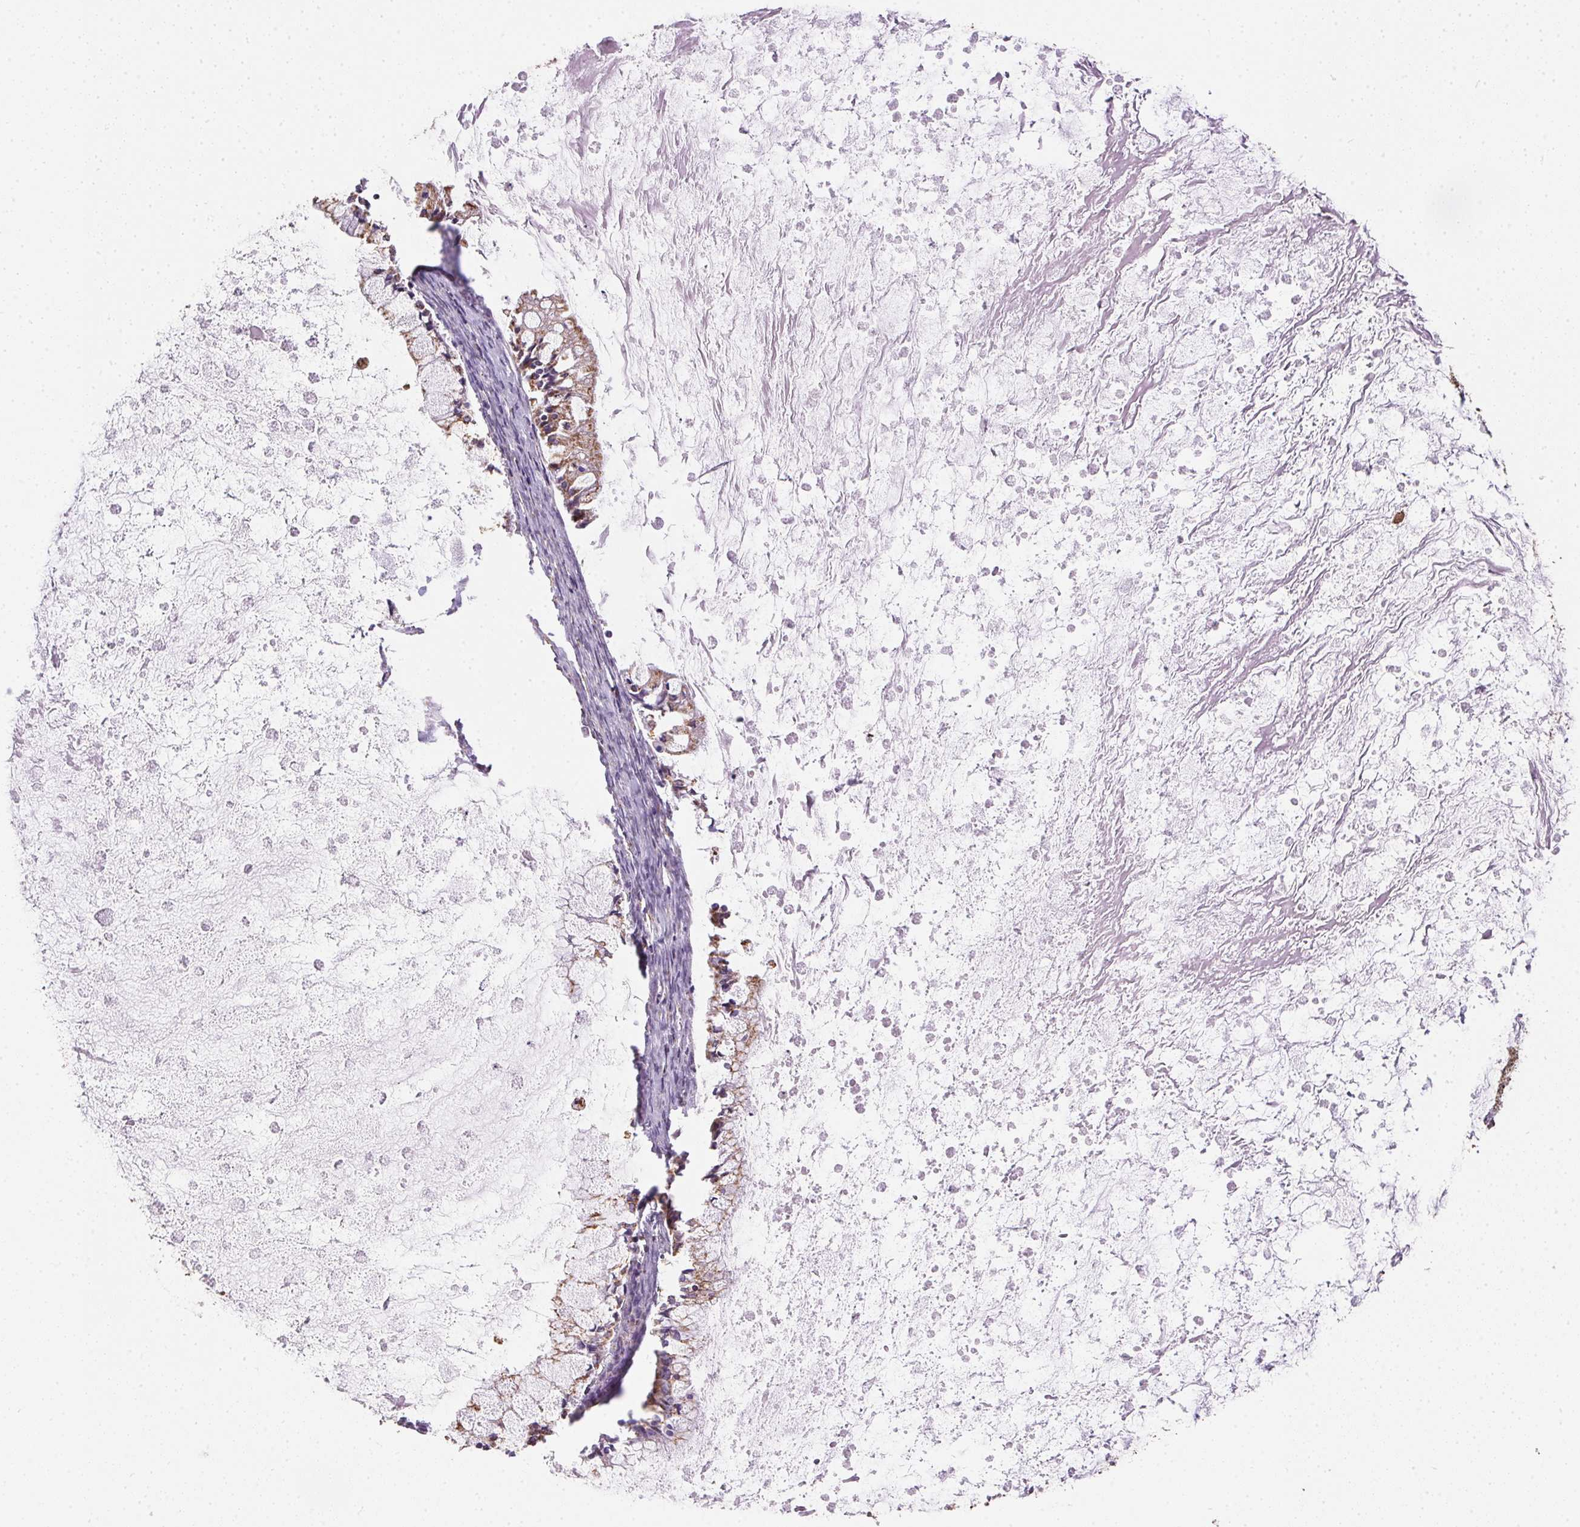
{"staining": {"intensity": "moderate", "quantity": ">75%", "location": "cytoplasmic/membranous"}, "tissue": "ovarian cancer", "cell_type": "Tumor cells", "image_type": "cancer", "snomed": [{"axis": "morphology", "description": "Cystadenocarcinoma, mucinous, NOS"}, {"axis": "topography", "description": "Ovary"}], "caption": "Mucinous cystadenocarcinoma (ovarian) stained with a brown dye exhibits moderate cytoplasmic/membranous positive staining in about >75% of tumor cells.", "gene": "MAPK11", "patient": {"sex": "female", "age": 67}}